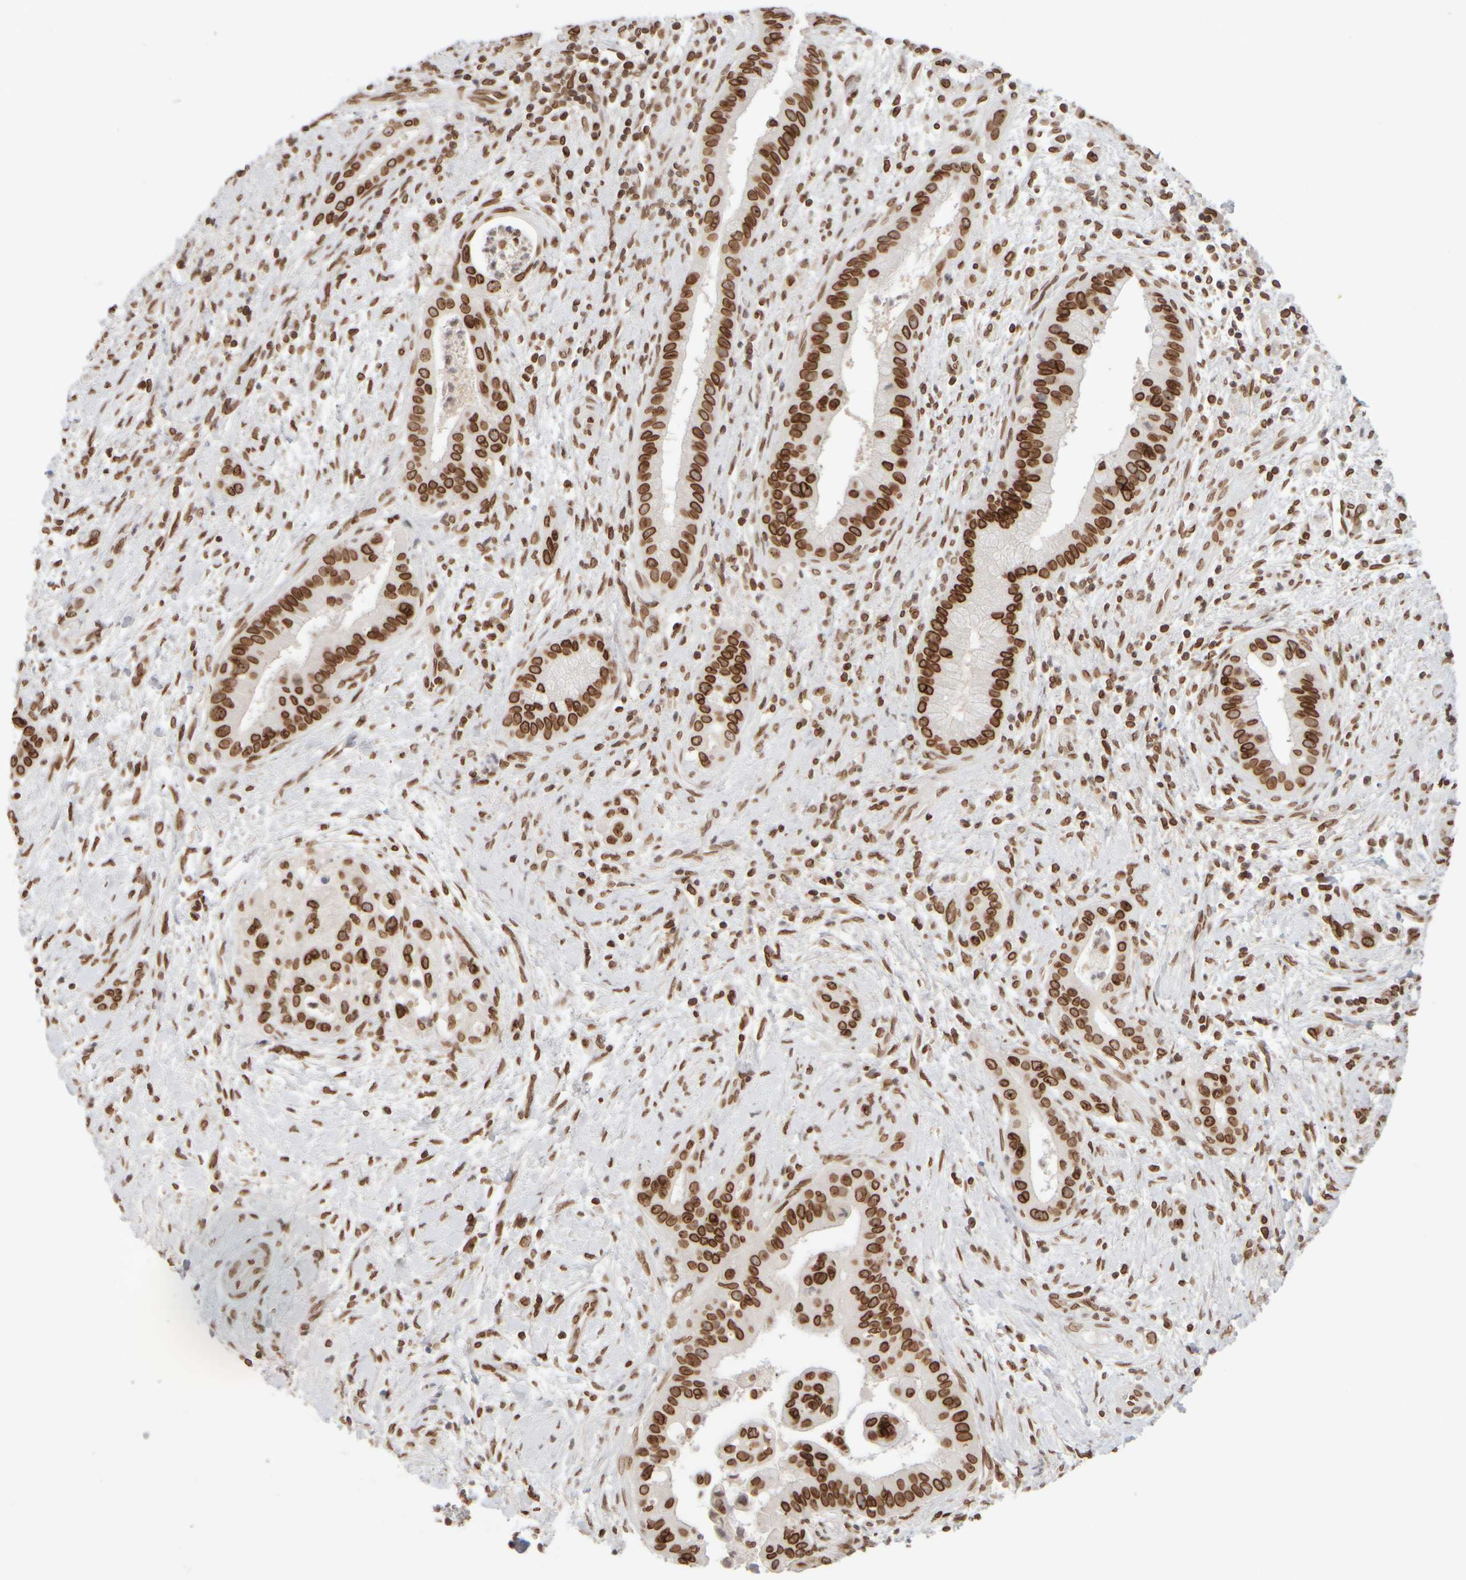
{"staining": {"intensity": "strong", "quantity": ">75%", "location": "cytoplasmic/membranous,nuclear"}, "tissue": "liver cancer", "cell_type": "Tumor cells", "image_type": "cancer", "snomed": [{"axis": "morphology", "description": "Cholangiocarcinoma"}, {"axis": "topography", "description": "Liver"}], "caption": "IHC (DAB (3,3'-diaminobenzidine)) staining of human cholangiocarcinoma (liver) reveals strong cytoplasmic/membranous and nuclear protein expression in about >75% of tumor cells.", "gene": "ZC3HC1", "patient": {"sex": "female", "age": 54}}